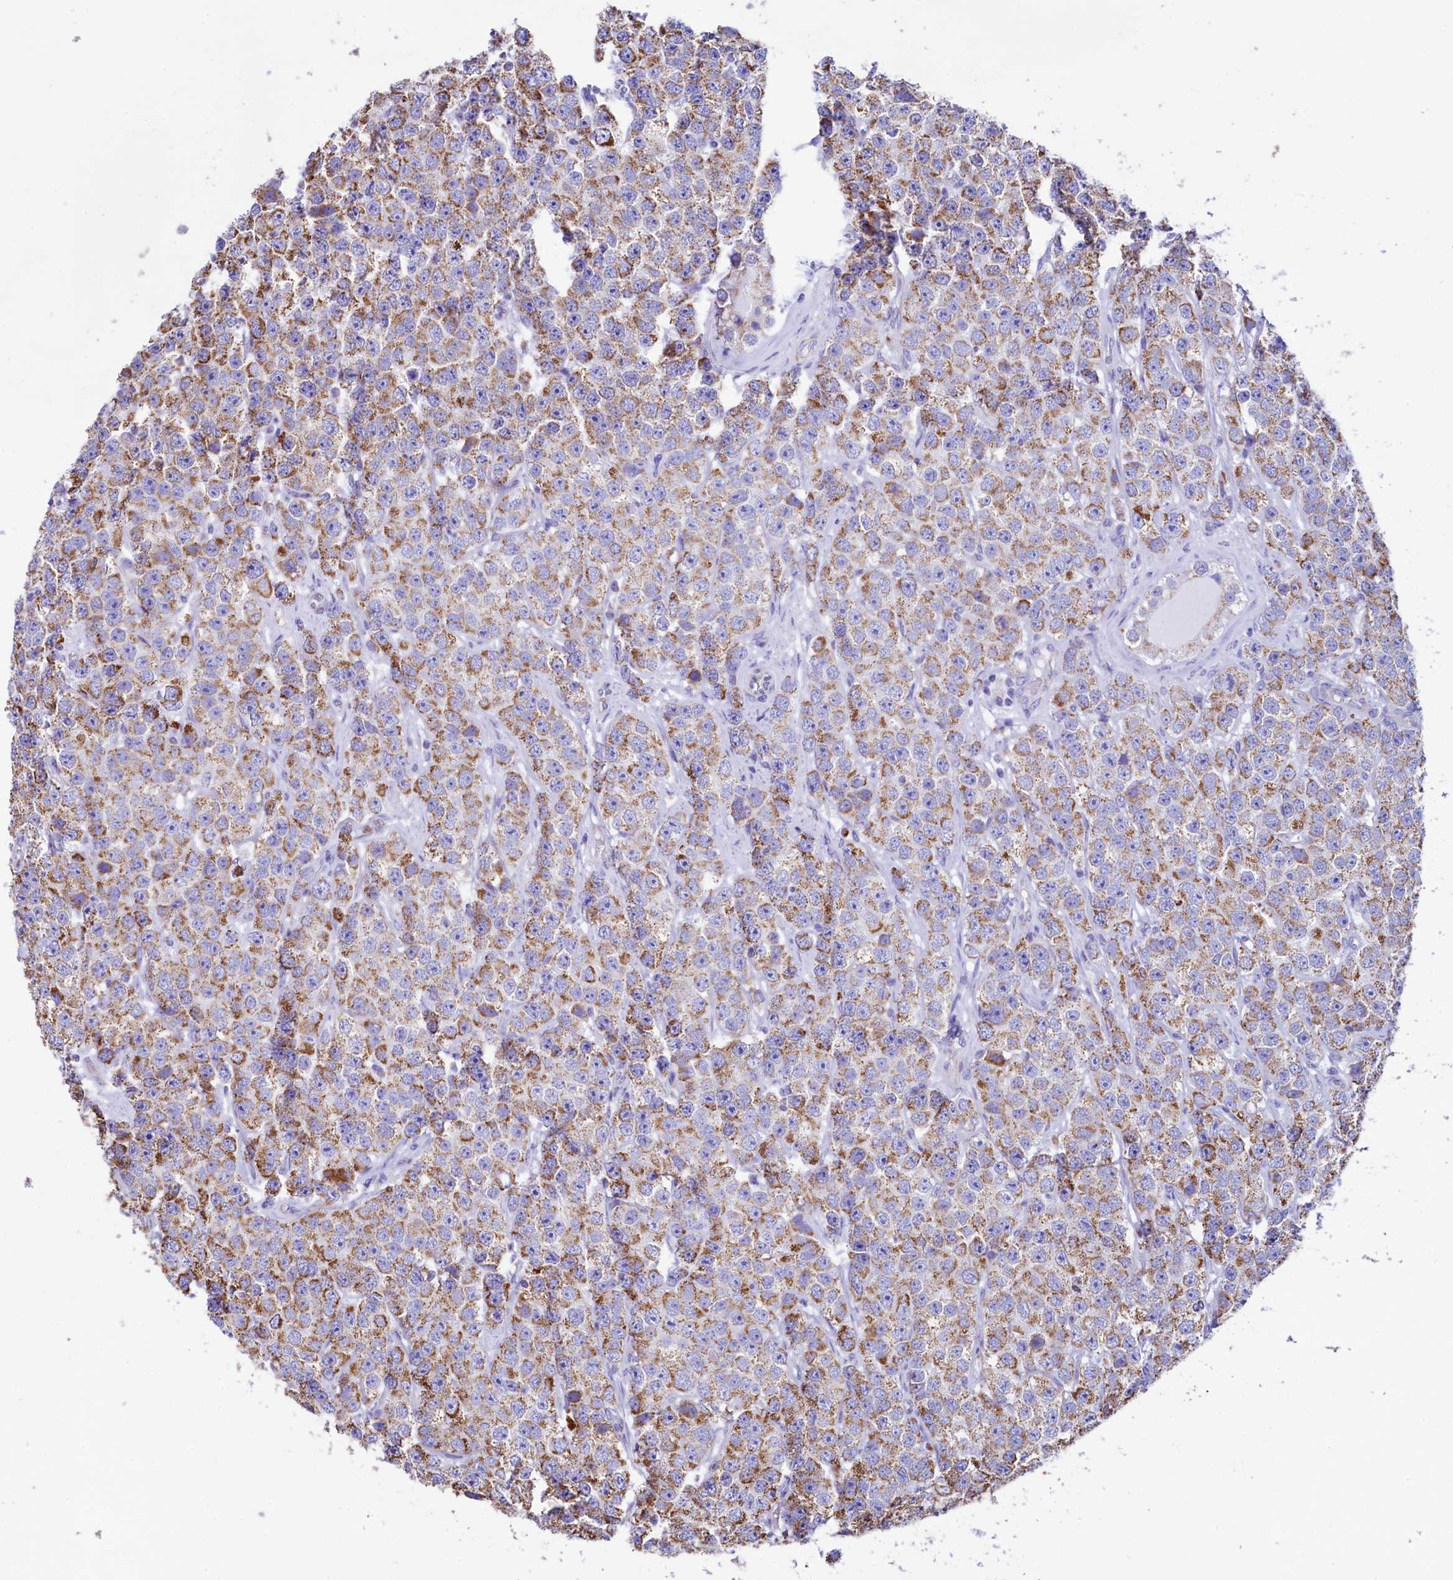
{"staining": {"intensity": "moderate", "quantity": ">75%", "location": "cytoplasmic/membranous"}, "tissue": "testis cancer", "cell_type": "Tumor cells", "image_type": "cancer", "snomed": [{"axis": "morphology", "description": "Seminoma, NOS"}, {"axis": "topography", "description": "Testis"}], "caption": "Immunohistochemistry (IHC) of human testis cancer reveals medium levels of moderate cytoplasmic/membranous staining in approximately >75% of tumor cells.", "gene": "VWCE", "patient": {"sex": "male", "age": 28}}